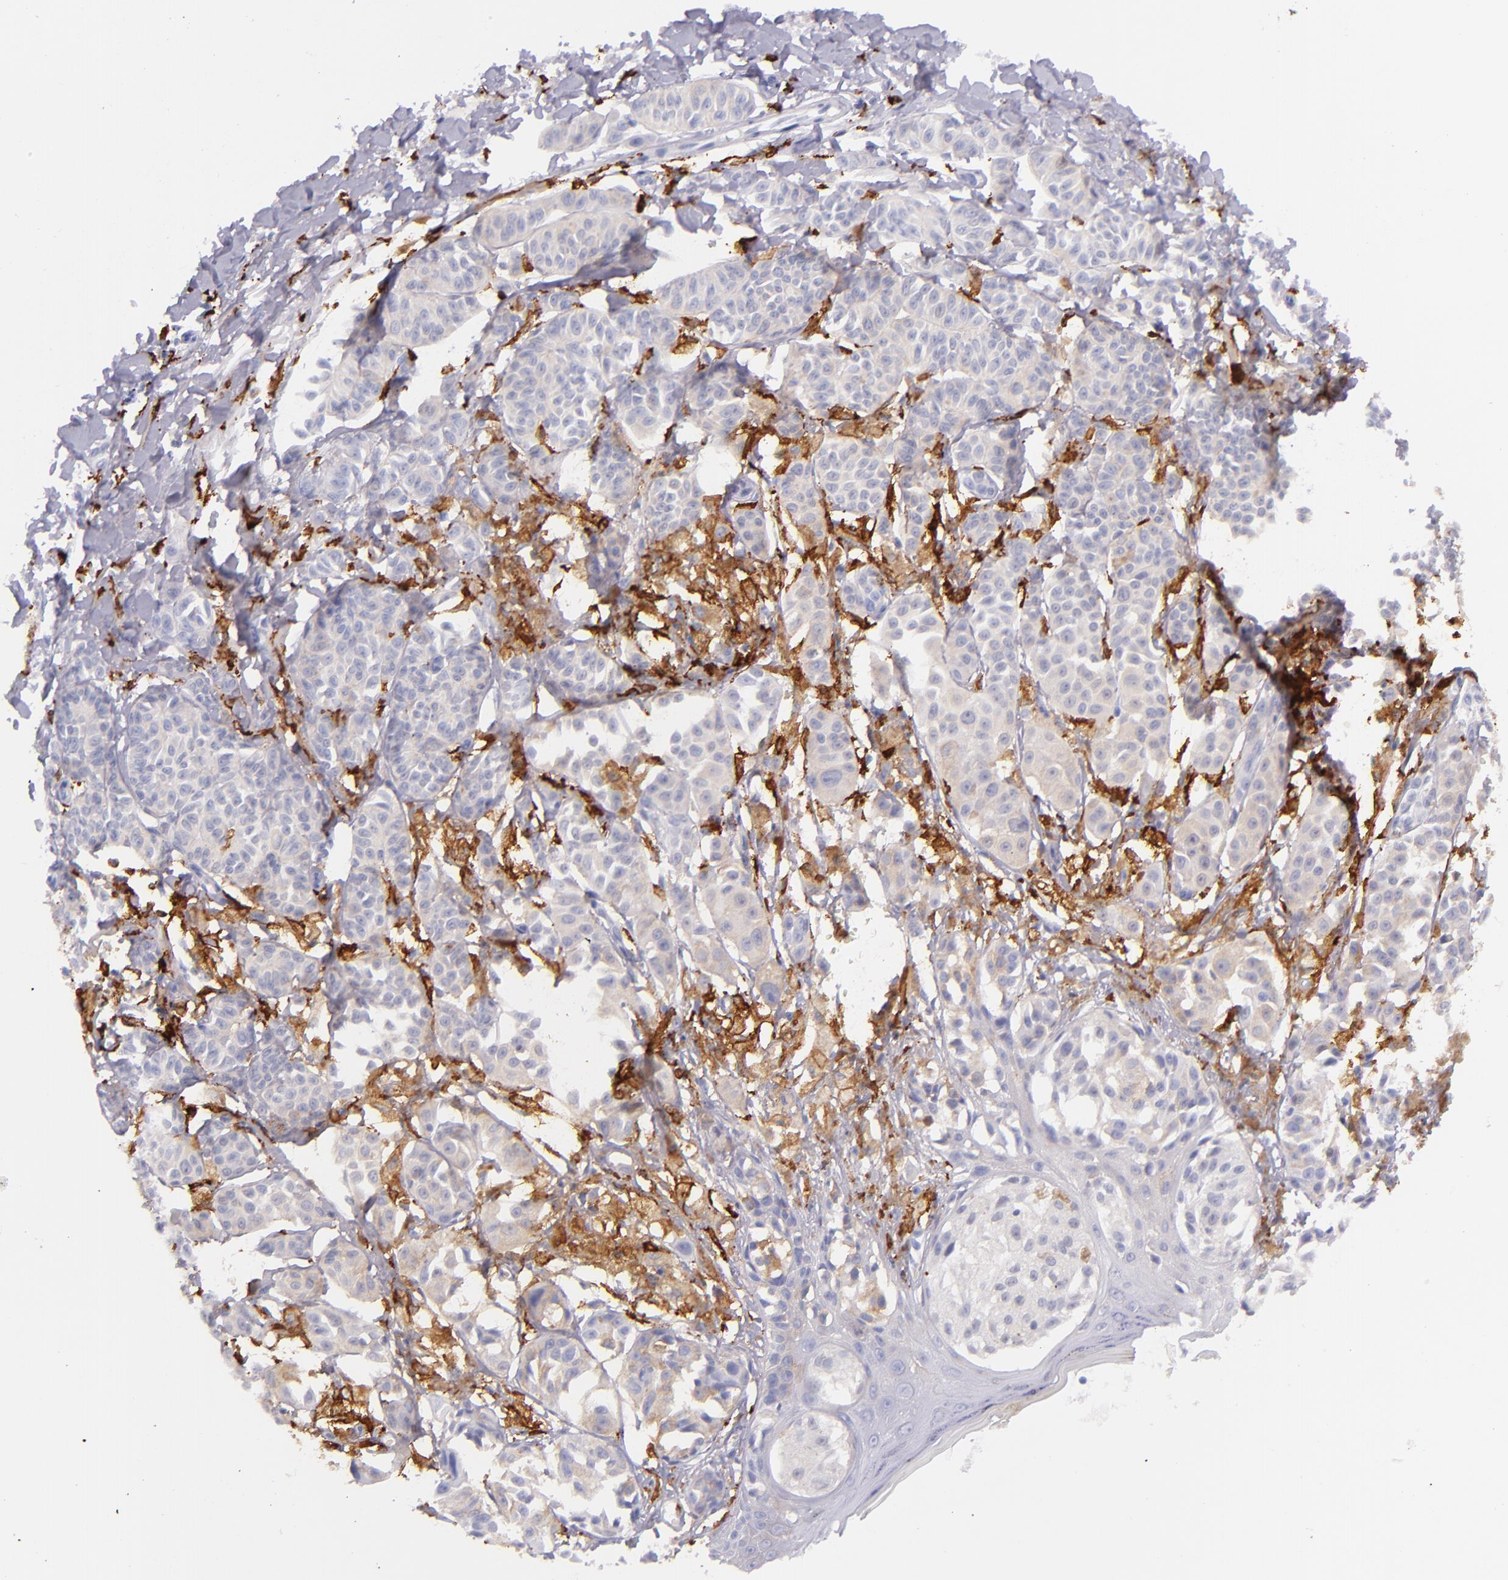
{"staining": {"intensity": "weak", "quantity": "<25%", "location": "cytoplasmic/membranous"}, "tissue": "melanoma", "cell_type": "Tumor cells", "image_type": "cancer", "snomed": [{"axis": "morphology", "description": "Malignant melanoma, NOS"}, {"axis": "topography", "description": "Skin"}], "caption": "High power microscopy micrograph of an immunohistochemistry (IHC) micrograph of melanoma, revealing no significant staining in tumor cells.", "gene": "CD163", "patient": {"sex": "male", "age": 76}}